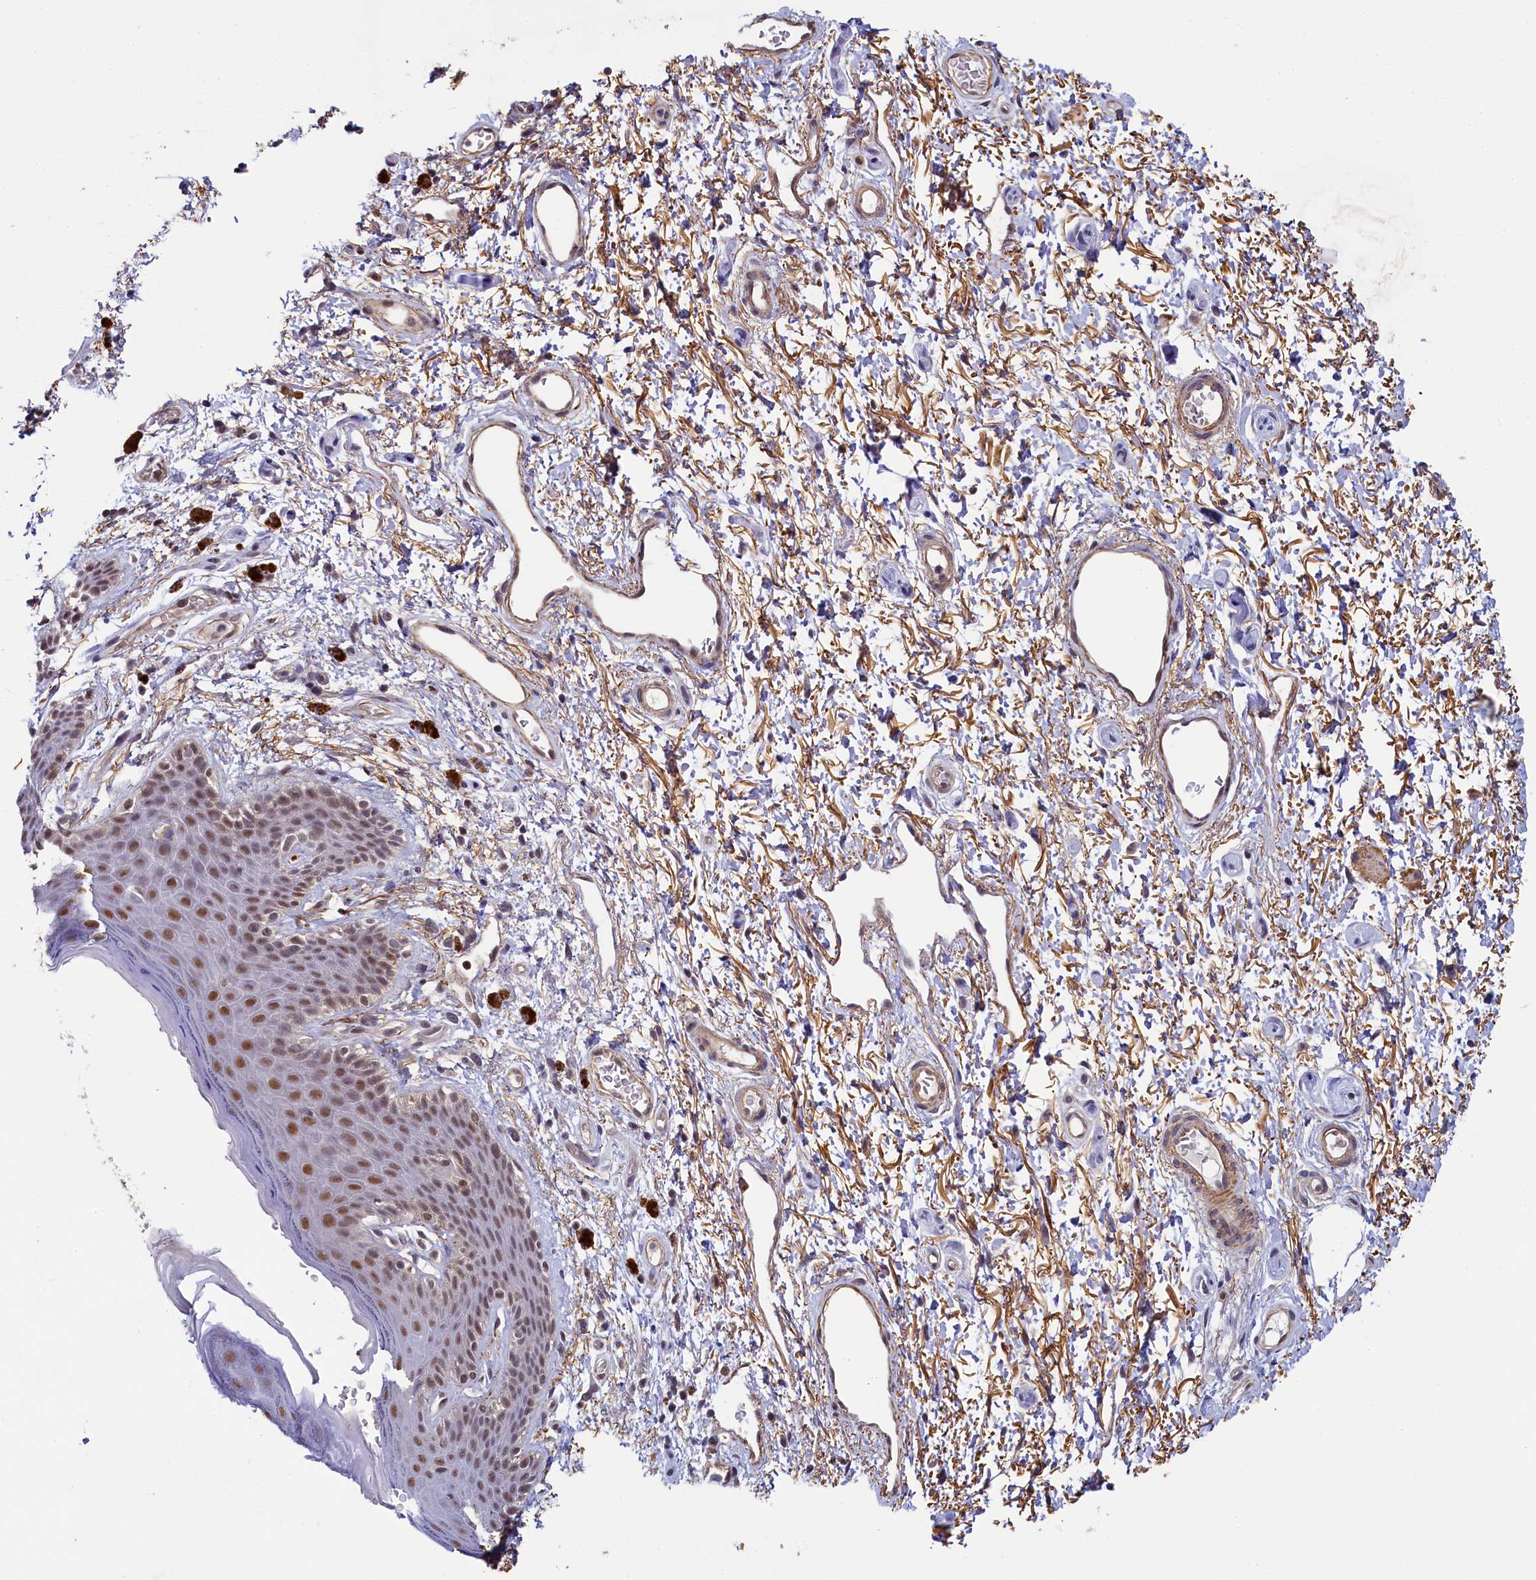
{"staining": {"intensity": "moderate", "quantity": ">75%", "location": "nuclear"}, "tissue": "skin", "cell_type": "Epidermal cells", "image_type": "normal", "snomed": [{"axis": "morphology", "description": "Normal tissue, NOS"}, {"axis": "topography", "description": "Anal"}], "caption": "Immunohistochemical staining of normal human skin reveals >75% levels of moderate nuclear protein staining in about >75% of epidermal cells.", "gene": "INTS14", "patient": {"sex": "female", "age": 46}}